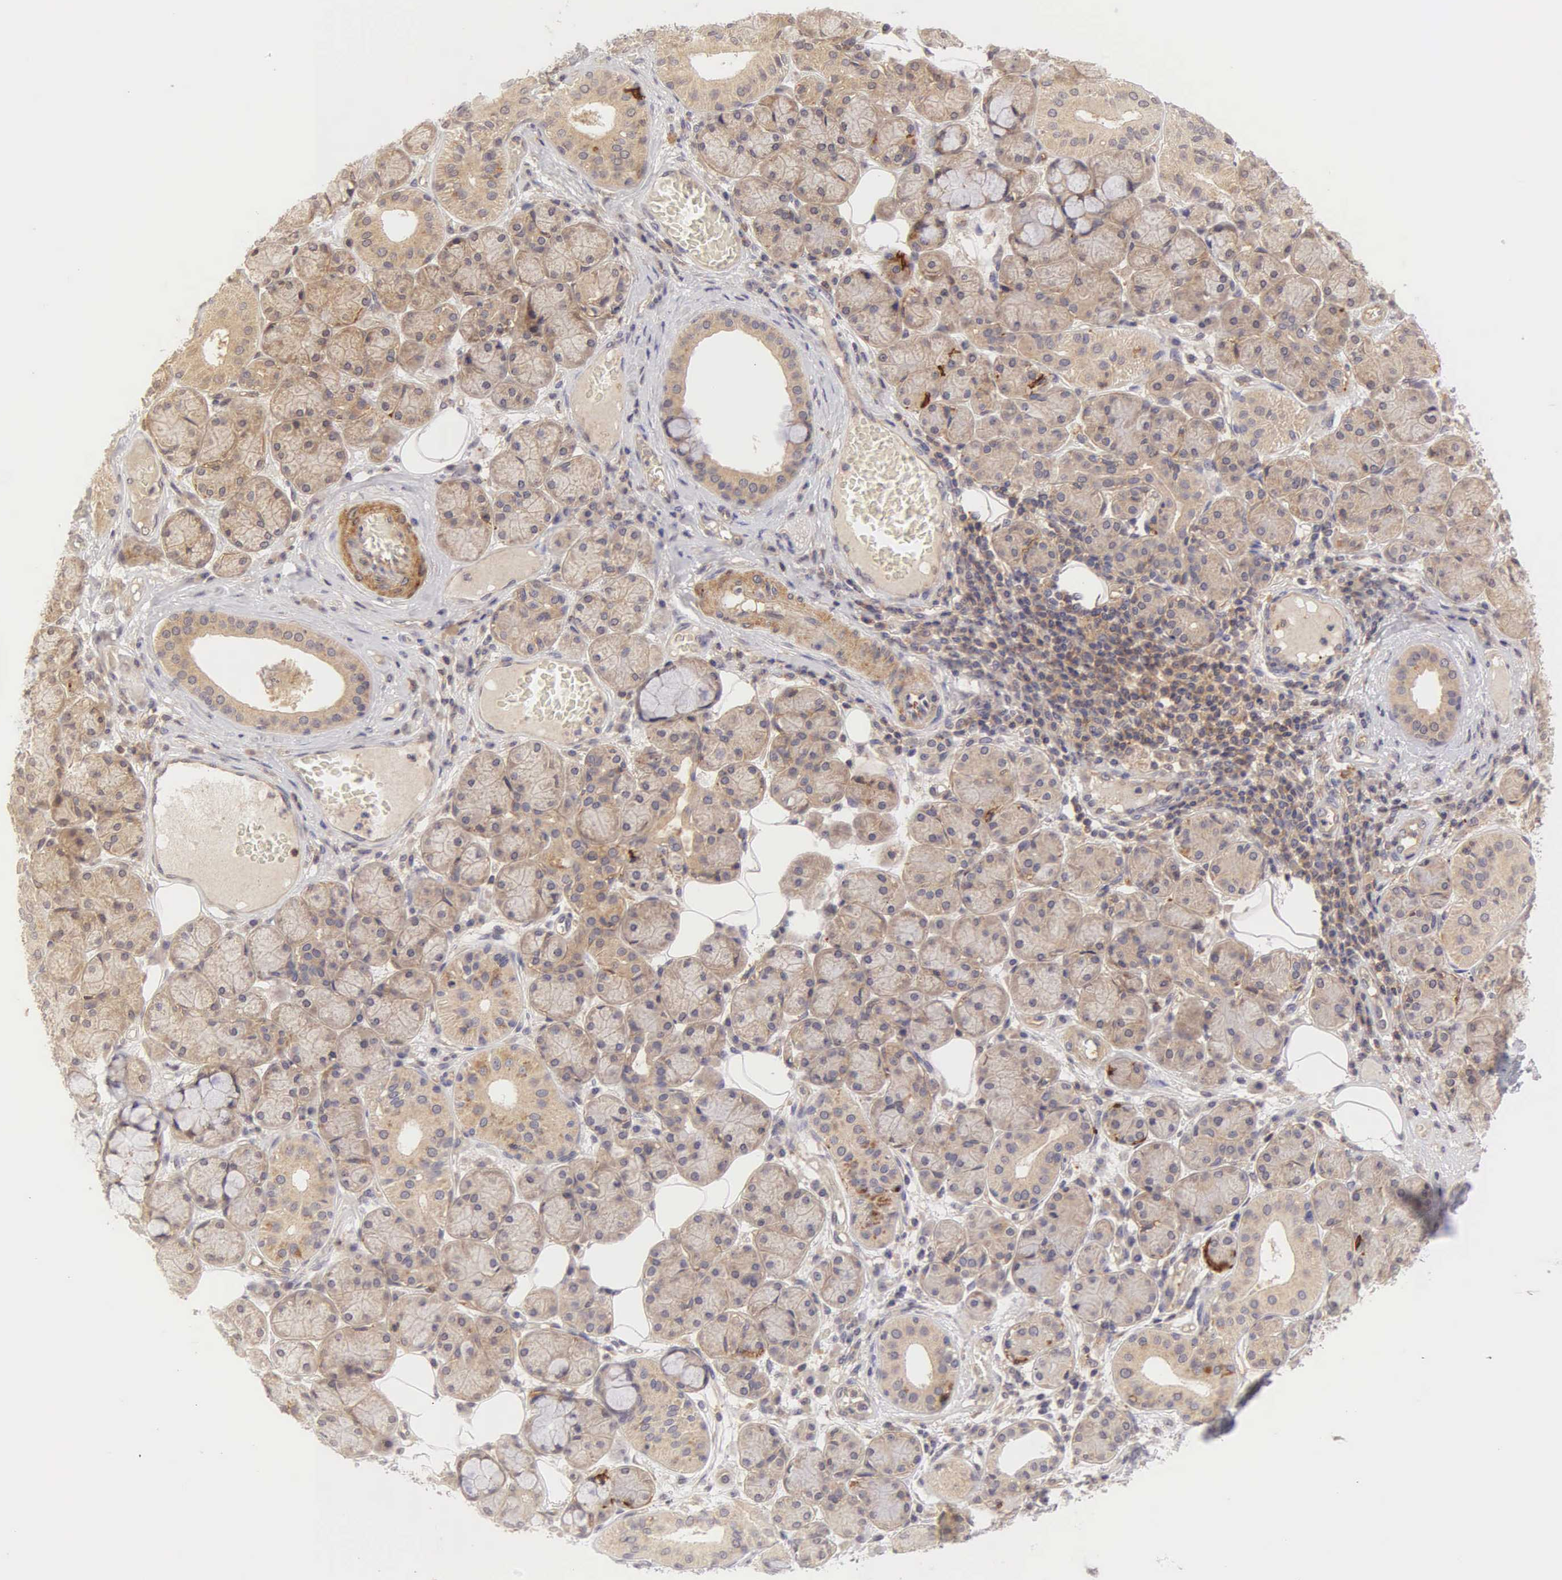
{"staining": {"intensity": "weak", "quantity": "25%-75%", "location": "cytoplasmic/membranous"}, "tissue": "salivary gland", "cell_type": "Glandular cells", "image_type": "normal", "snomed": [{"axis": "morphology", "description": "Normal tissue, NOS"}, {"axis": "topography", "description": "Salivary gland"}], "caption": "Immunohistochemical staining of unremarkable salivary gland shows 25%-75% levels of weak cytoplasmic/membranous protein staining in about 25%-75% of glandular cells.", "gene": "CD1A", "patient": {"sex": "male", "age": 54}}